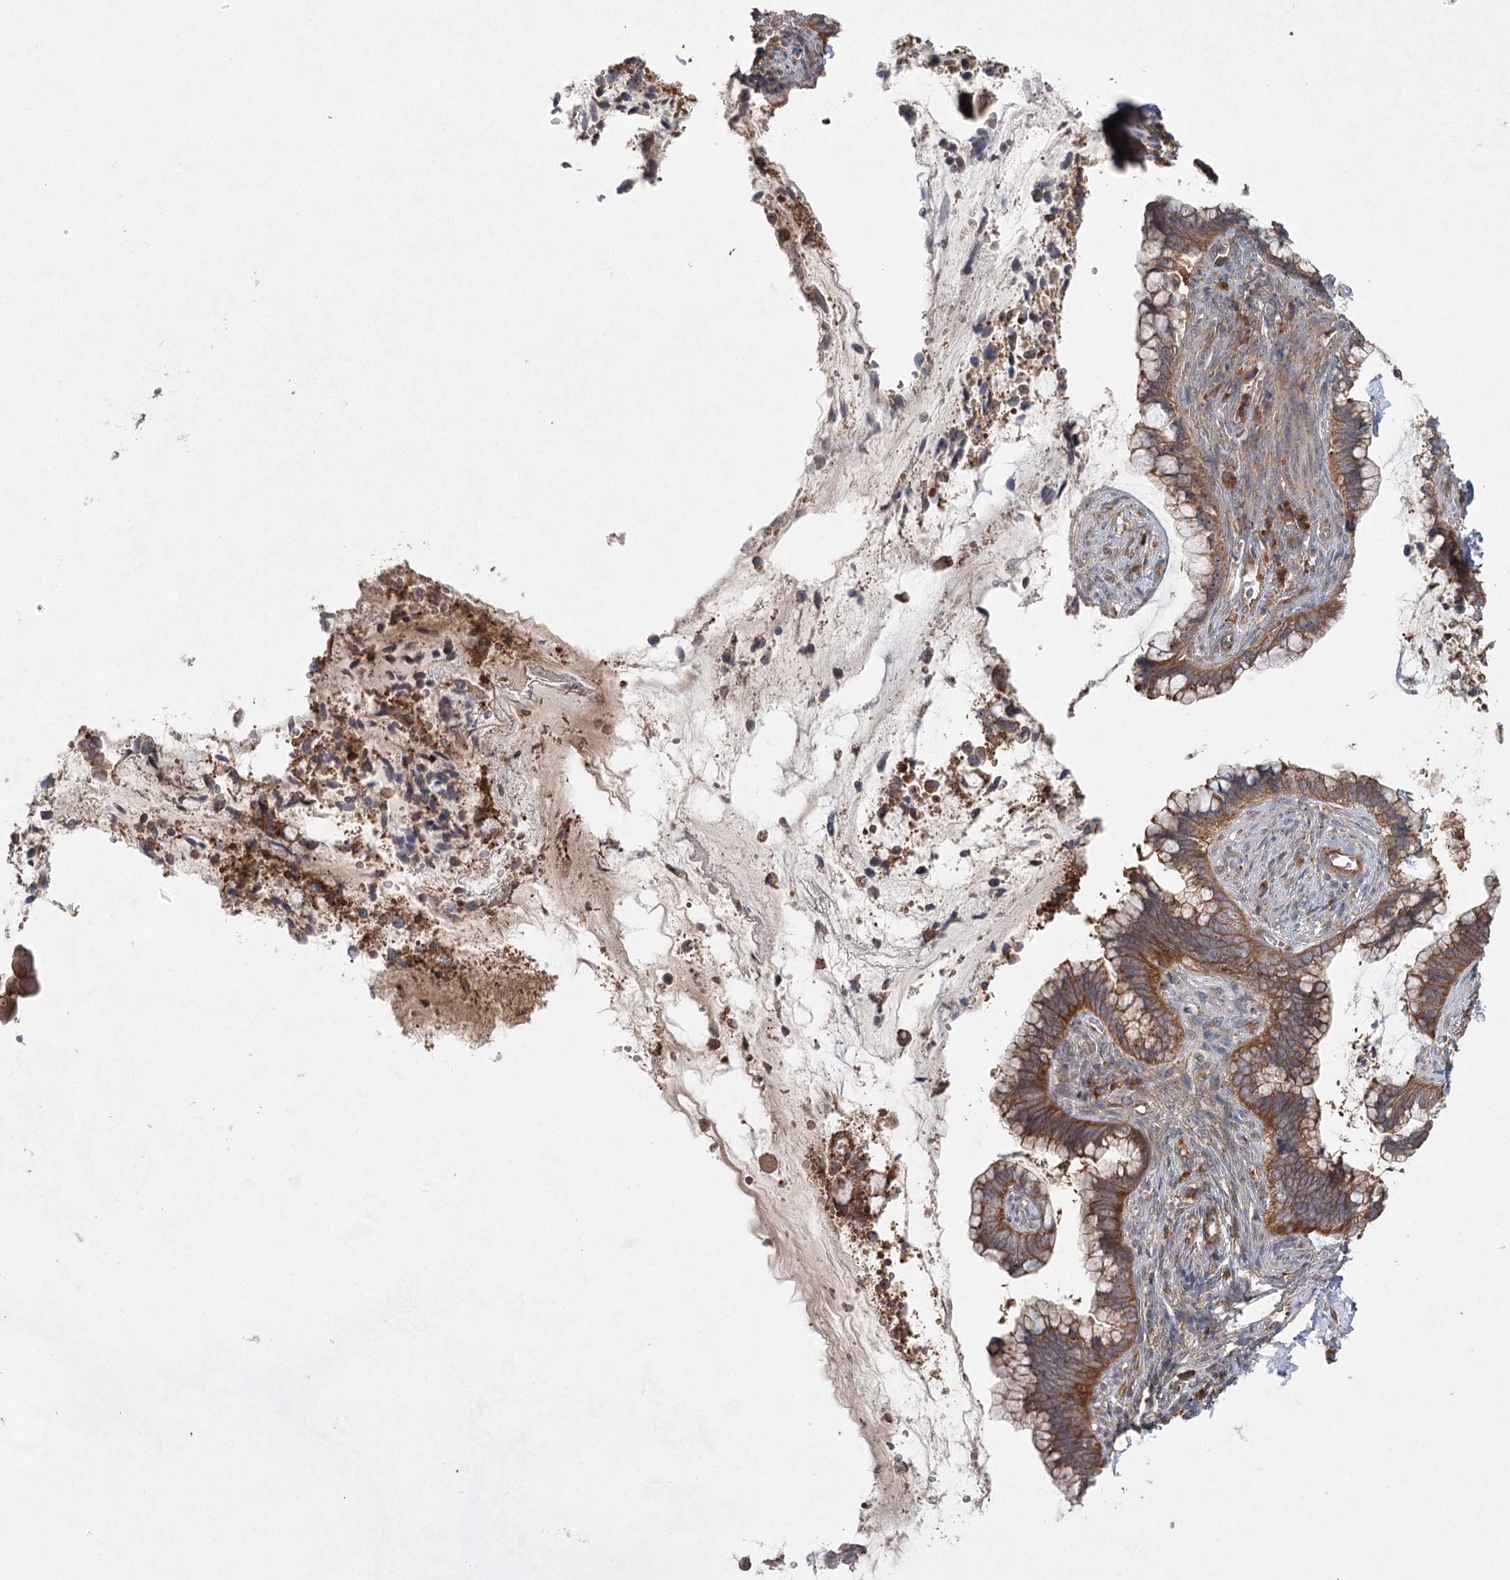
{"staining": {"intensity": "moderate", "quantity": ">75%", "location": "cytoplasmic/membranous"}, "tissue": "cervical cancer", "cell_type": "Tumor cells", "image_type": "cancer", "snomed": [{"axis": "morphology", "description": "Adenocarcinoma, NOS"}, {"axis": "topography", "description": "Cervix"}], "caption": "Protein expression analysis of human adenocarcinoma (cervical) reveals moderate cytoplasmic/membranous positivity in approximately >75% of tumor cells.", "gene": "EIF3A", "patient": {"sex": "female", "age": 44}}